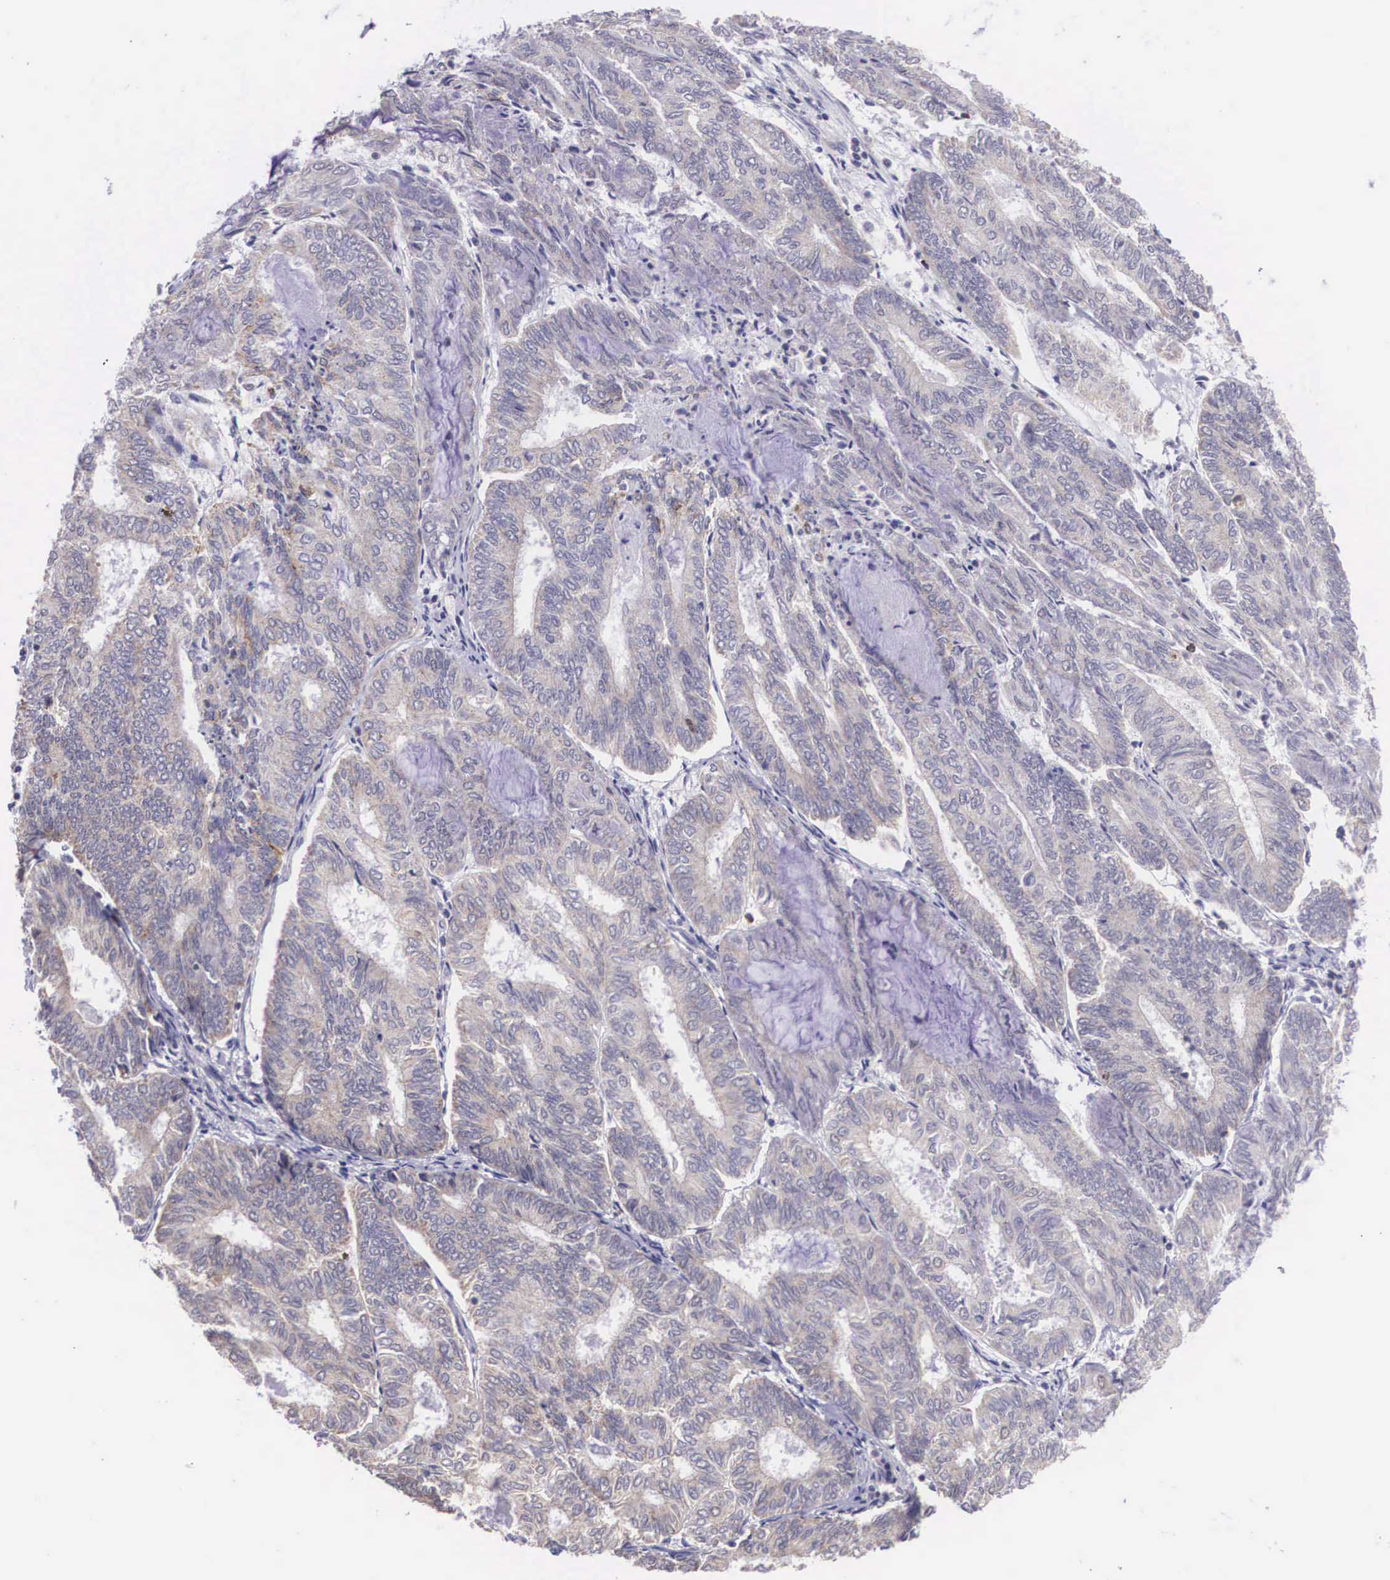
{"staining": {"intensity": "negative", "quantity": "none", "location": "none"}, "tissue": "endometrial cancer", "cell_type": "Tumor cells", "image_type": "cancer", "snomed": [{"axis": "morphology", "description": "Adenocarcinoma, NOS"}, {"axis": "topography", "description": "Endometrium"}], "caption": "Endometrial cancer (adenocarcinoma) stained for a protein using immunohistochemistry shows no staining tumor cells.", "gene": "ARG2", "patient": {"sex": "female", "age": 59}}